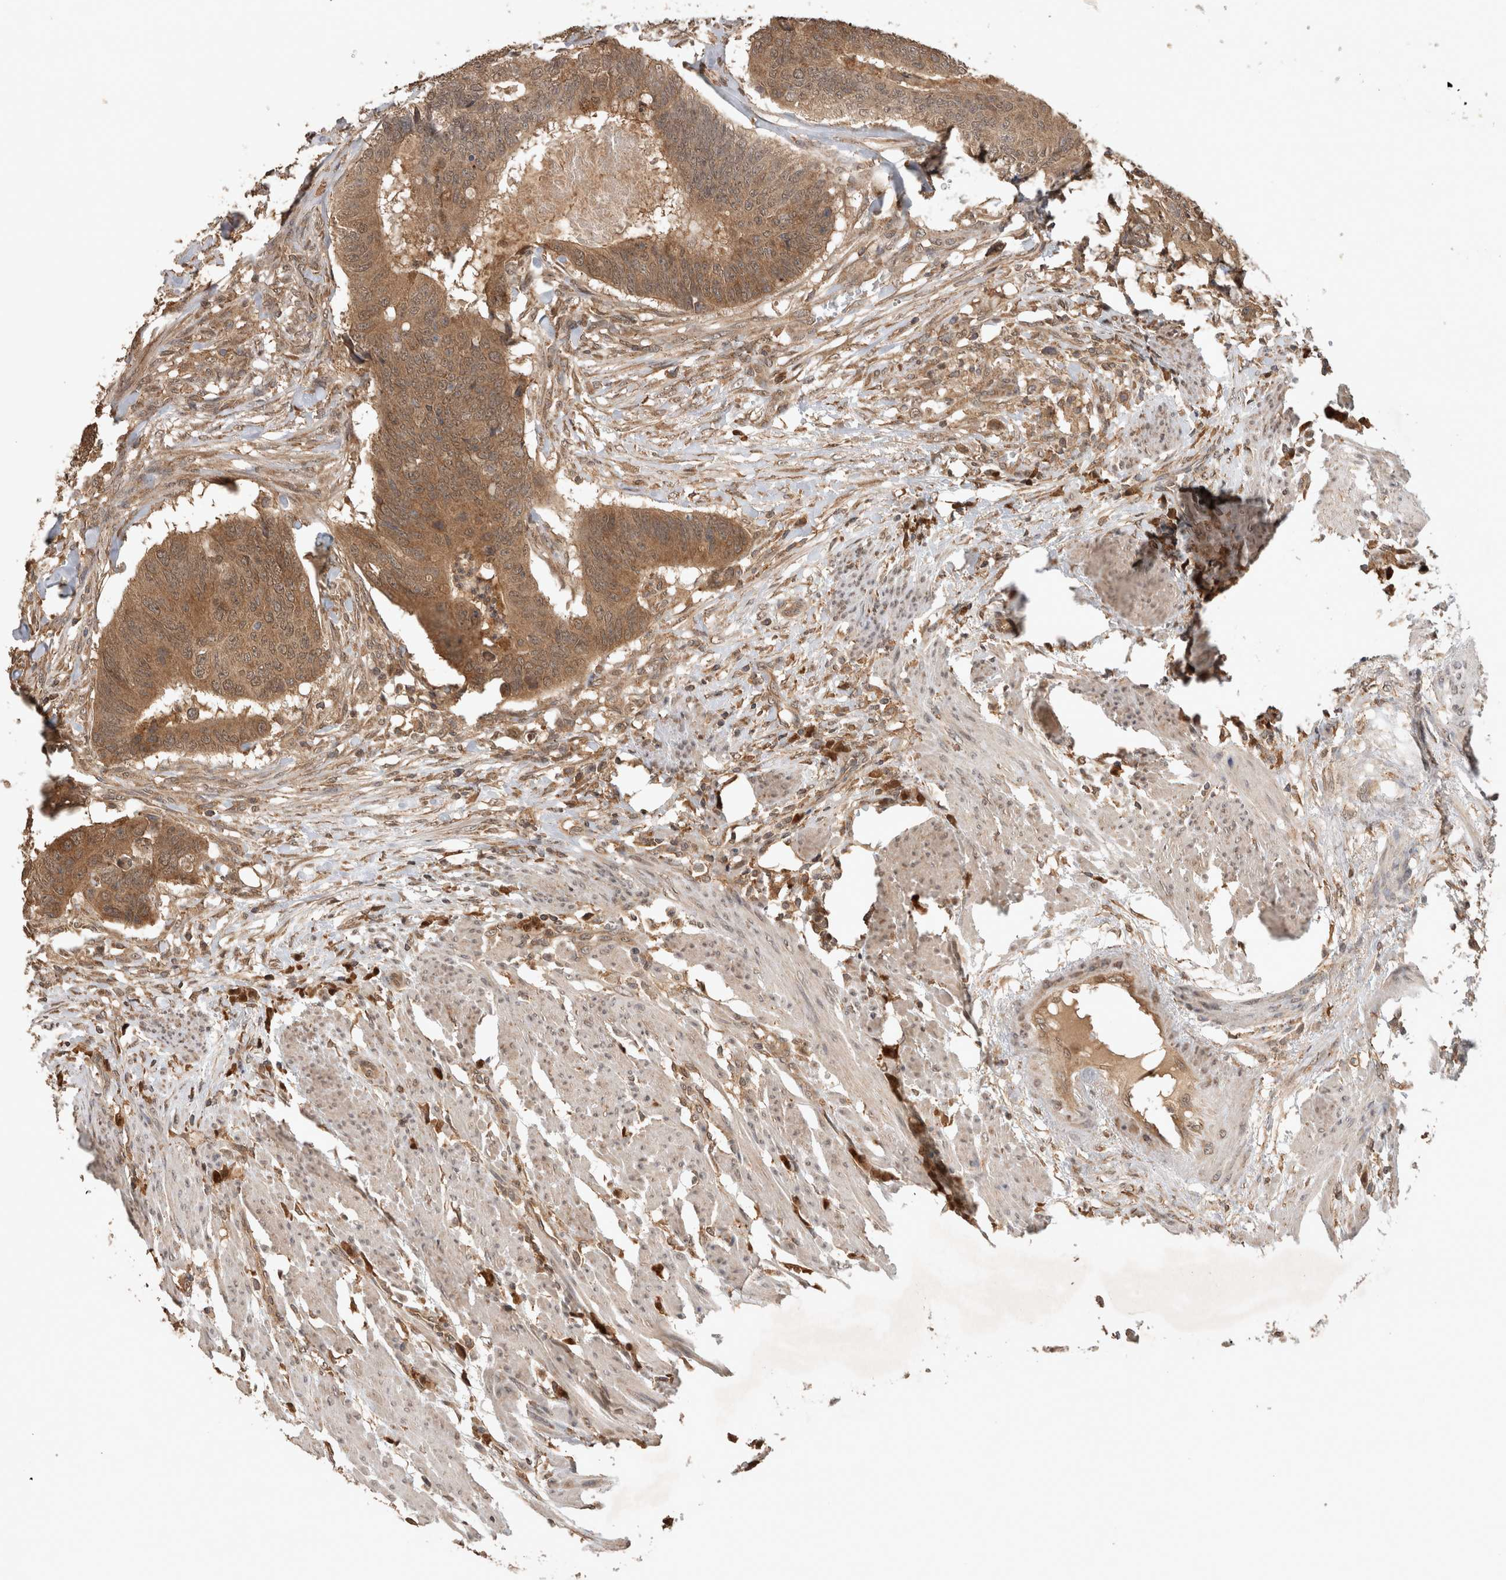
{"staining": {"intensity": "moderate", "quantity": ">75%", "location": "cytoplasmic/membranous"}, "tissue": "colorectal cancer", "cell_type": "Tumor cells", "image_type": "cancer", "snomed": [{"axis": "morphology", "description": "Adenocarcinoma, NOS"}, {"axis": "topography", "description": "Colon"}], "caption": "Protein analysis of colorectal adenocarcinoma tissue exhibits moderate cytoplasmic/membranous staining in approximately >75% of tumor cells. The protein is stained brown, and the nuclei are stained in blue (DAB (3,3'-diaminobenzidine) IHC with brightfield microscopy, high magnification).", "gene": "OTUD7B", "patient": {"sex": "male", "age": 56}}